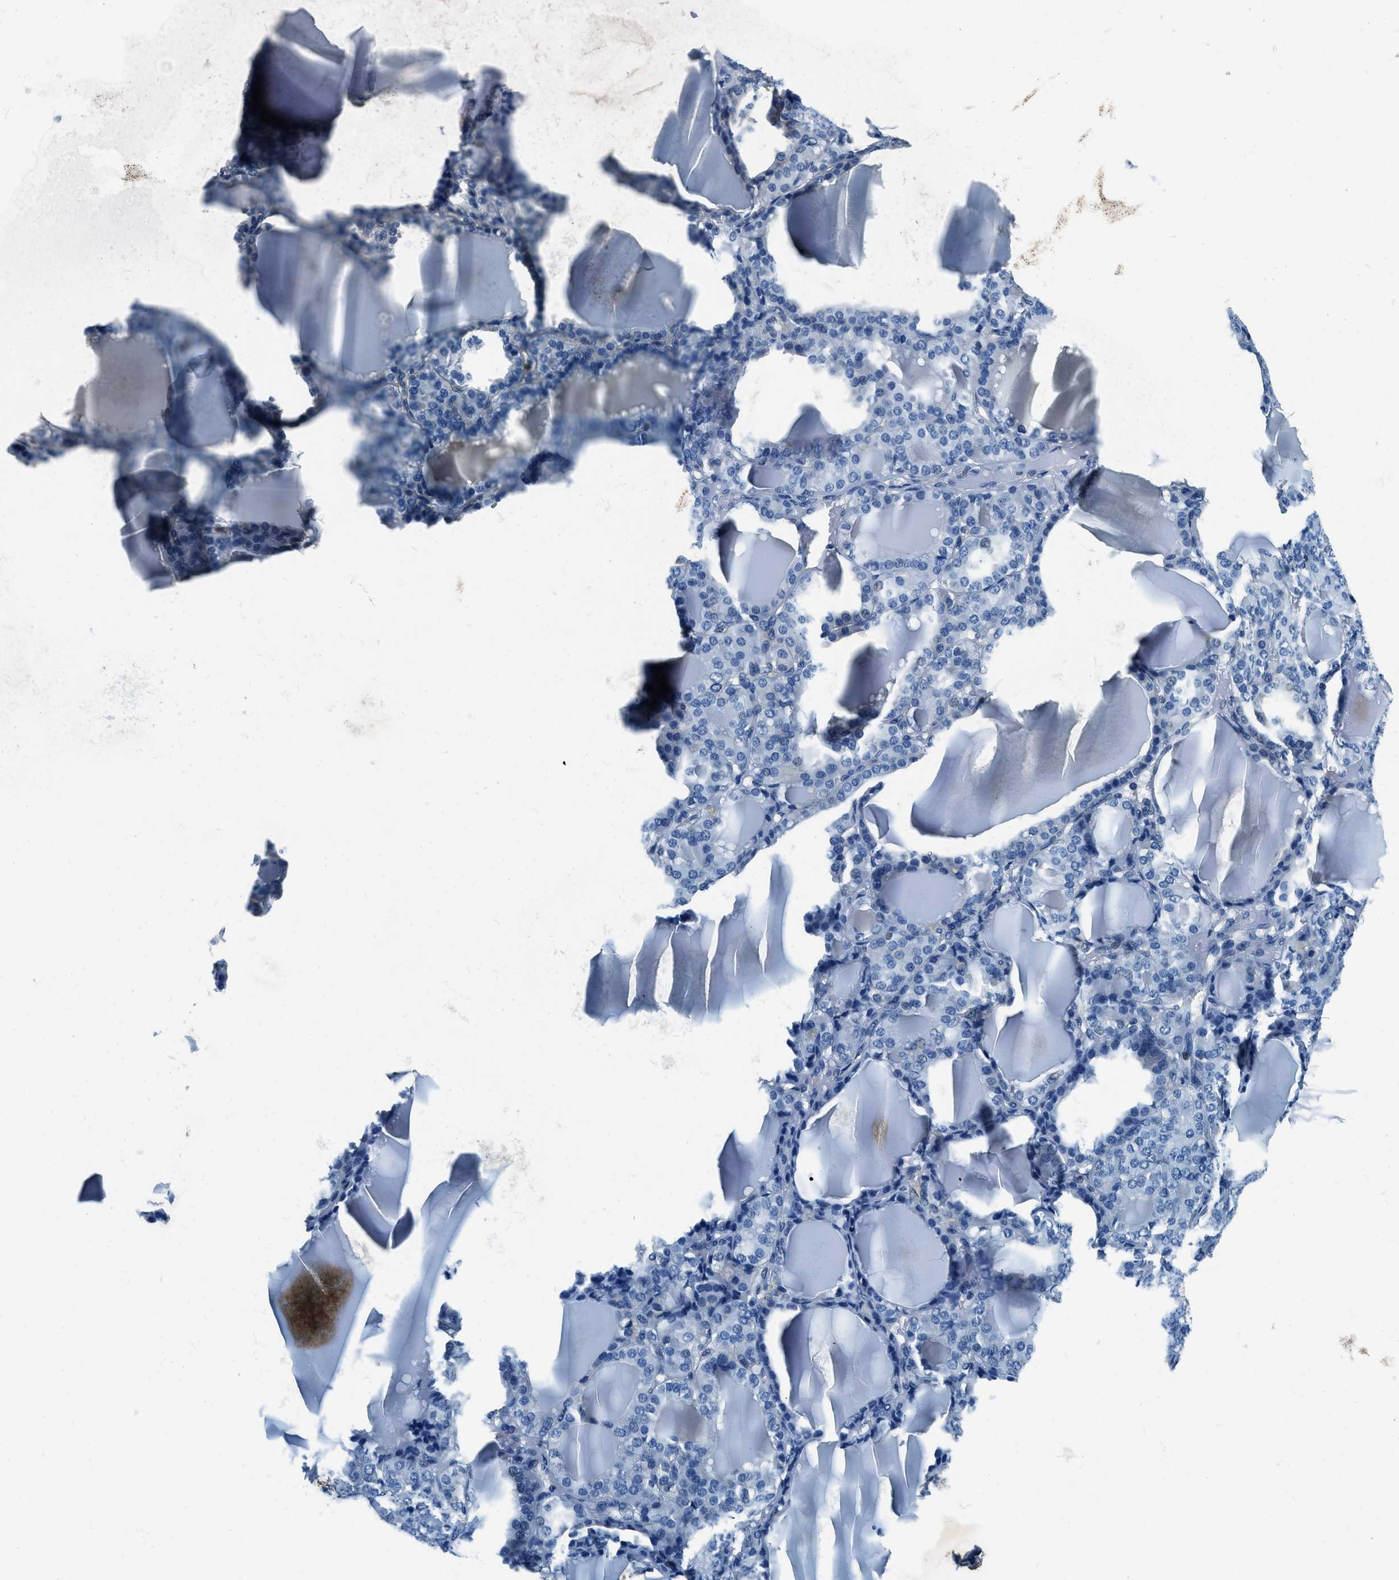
{"staining": {"intensity": "weak", "quantity": "<25%", "location": "cytoplasmic/membranous"}, "tissue": "thyroid gland", "cell_type": "Glandular cells", "image_type": "normal", "snomed": [{"axis": "morphology", "description": "Normal tissue, NOS"}, {"axis": "topography", "description": "Thyroid gland"}], "caption": "DAB immunohistochemical staining of unremarkable human thyroid gland exhibits no significant expression in glandular cells.", "gene": "TMEM186", "patient": {"sex": "female", "age": 28}}